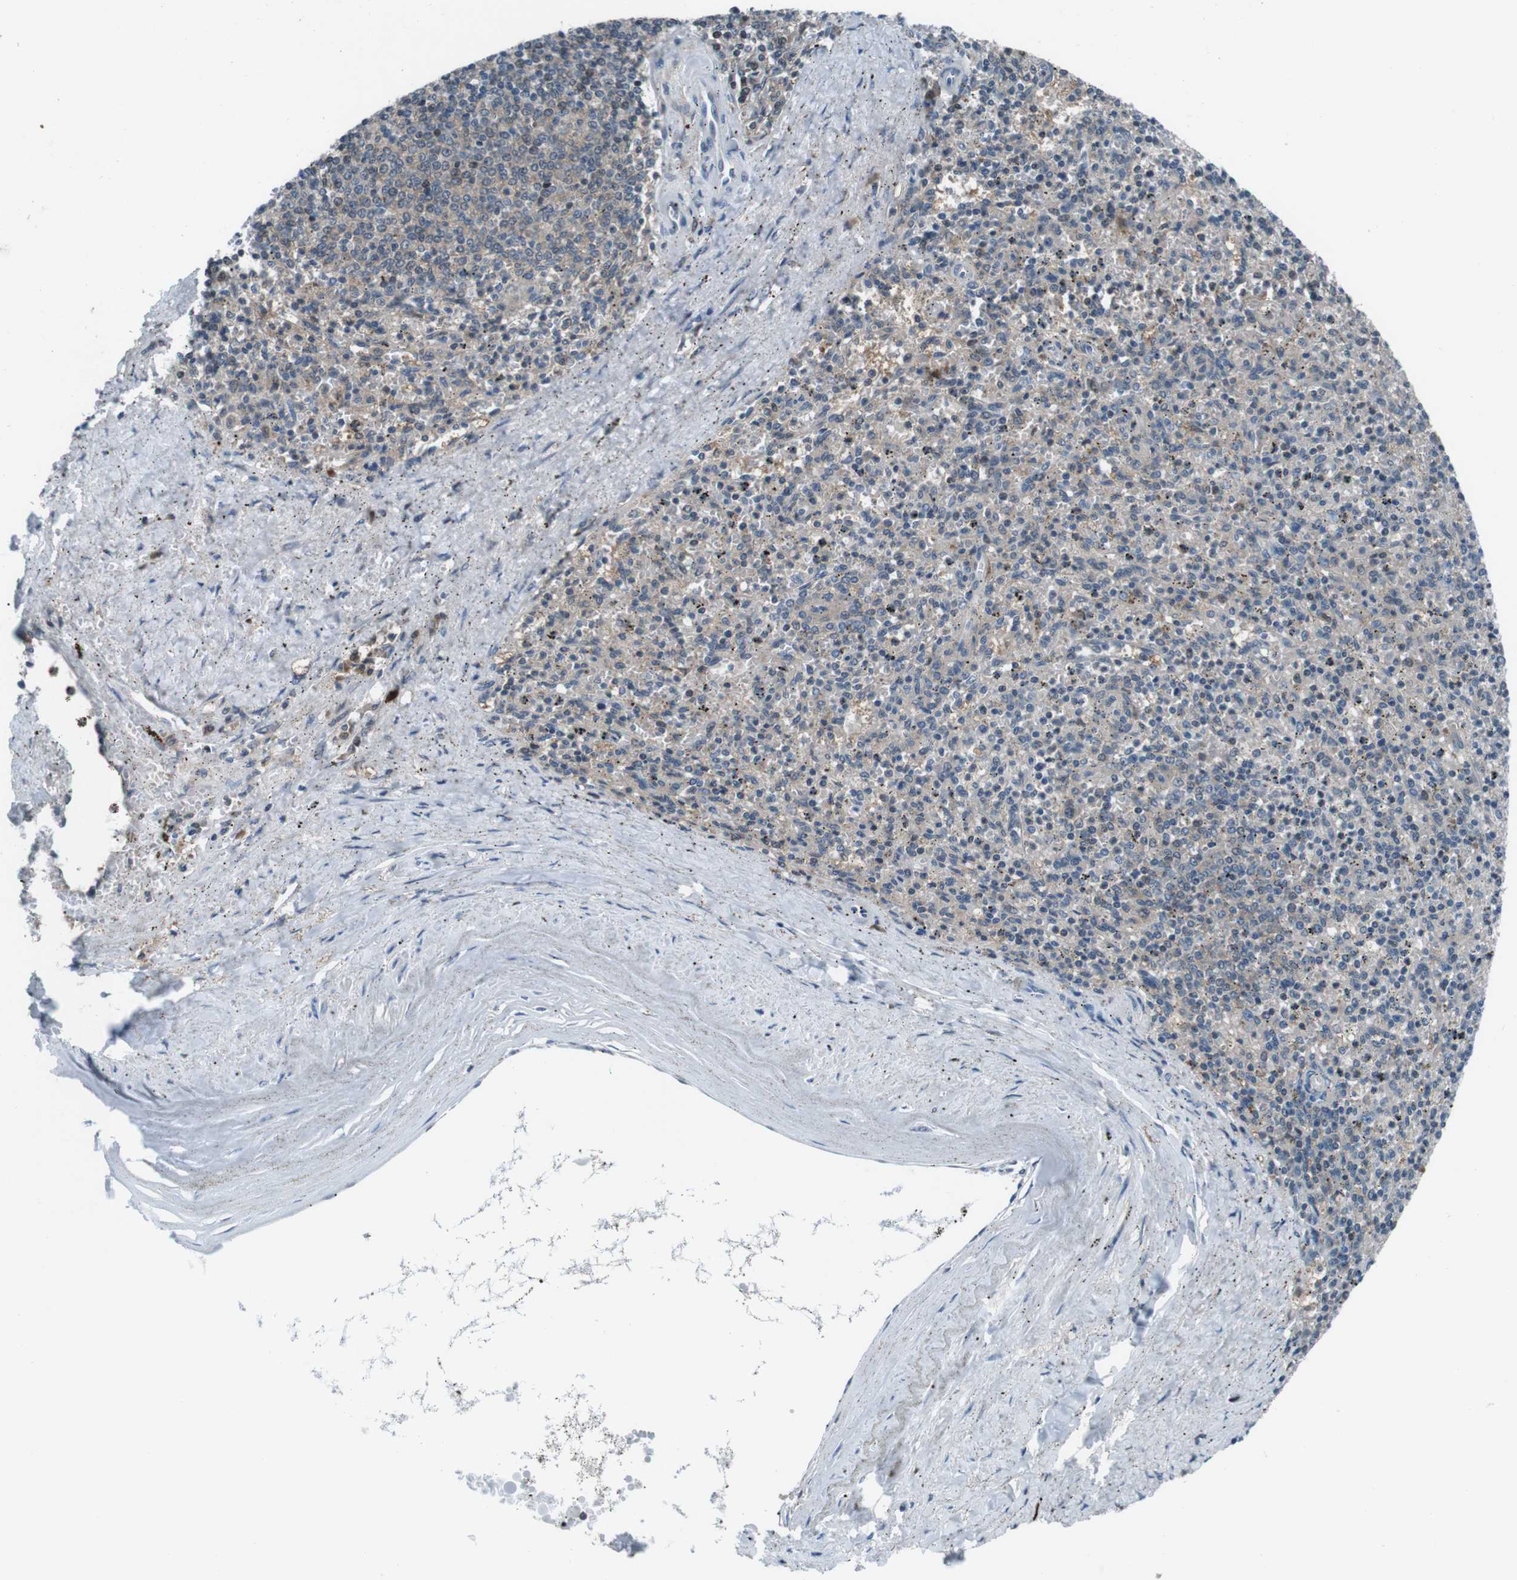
{"staining": {"intensity": "weak", "quantity": "<25%", "location": "cytoplasmic/membranous"}, "tissue": "spleen", "cell_type": "Cells in red pulp", "image_type": "normal", "snomed": [{"axis": "morphology", "description": "Normal tissue, NOS"}, {"axis": "topography", "description": "Spleen"}], "caption": "A high-resolution histopathology image shows immunohistochemistry (IHC) staining of benign spleen, which shows no significant positivity in cells in red pulp. (DAB IHC with hematoxylin counter stain).", "gene": "LRP5", "patient": {"sex": "male", "age": 72}}